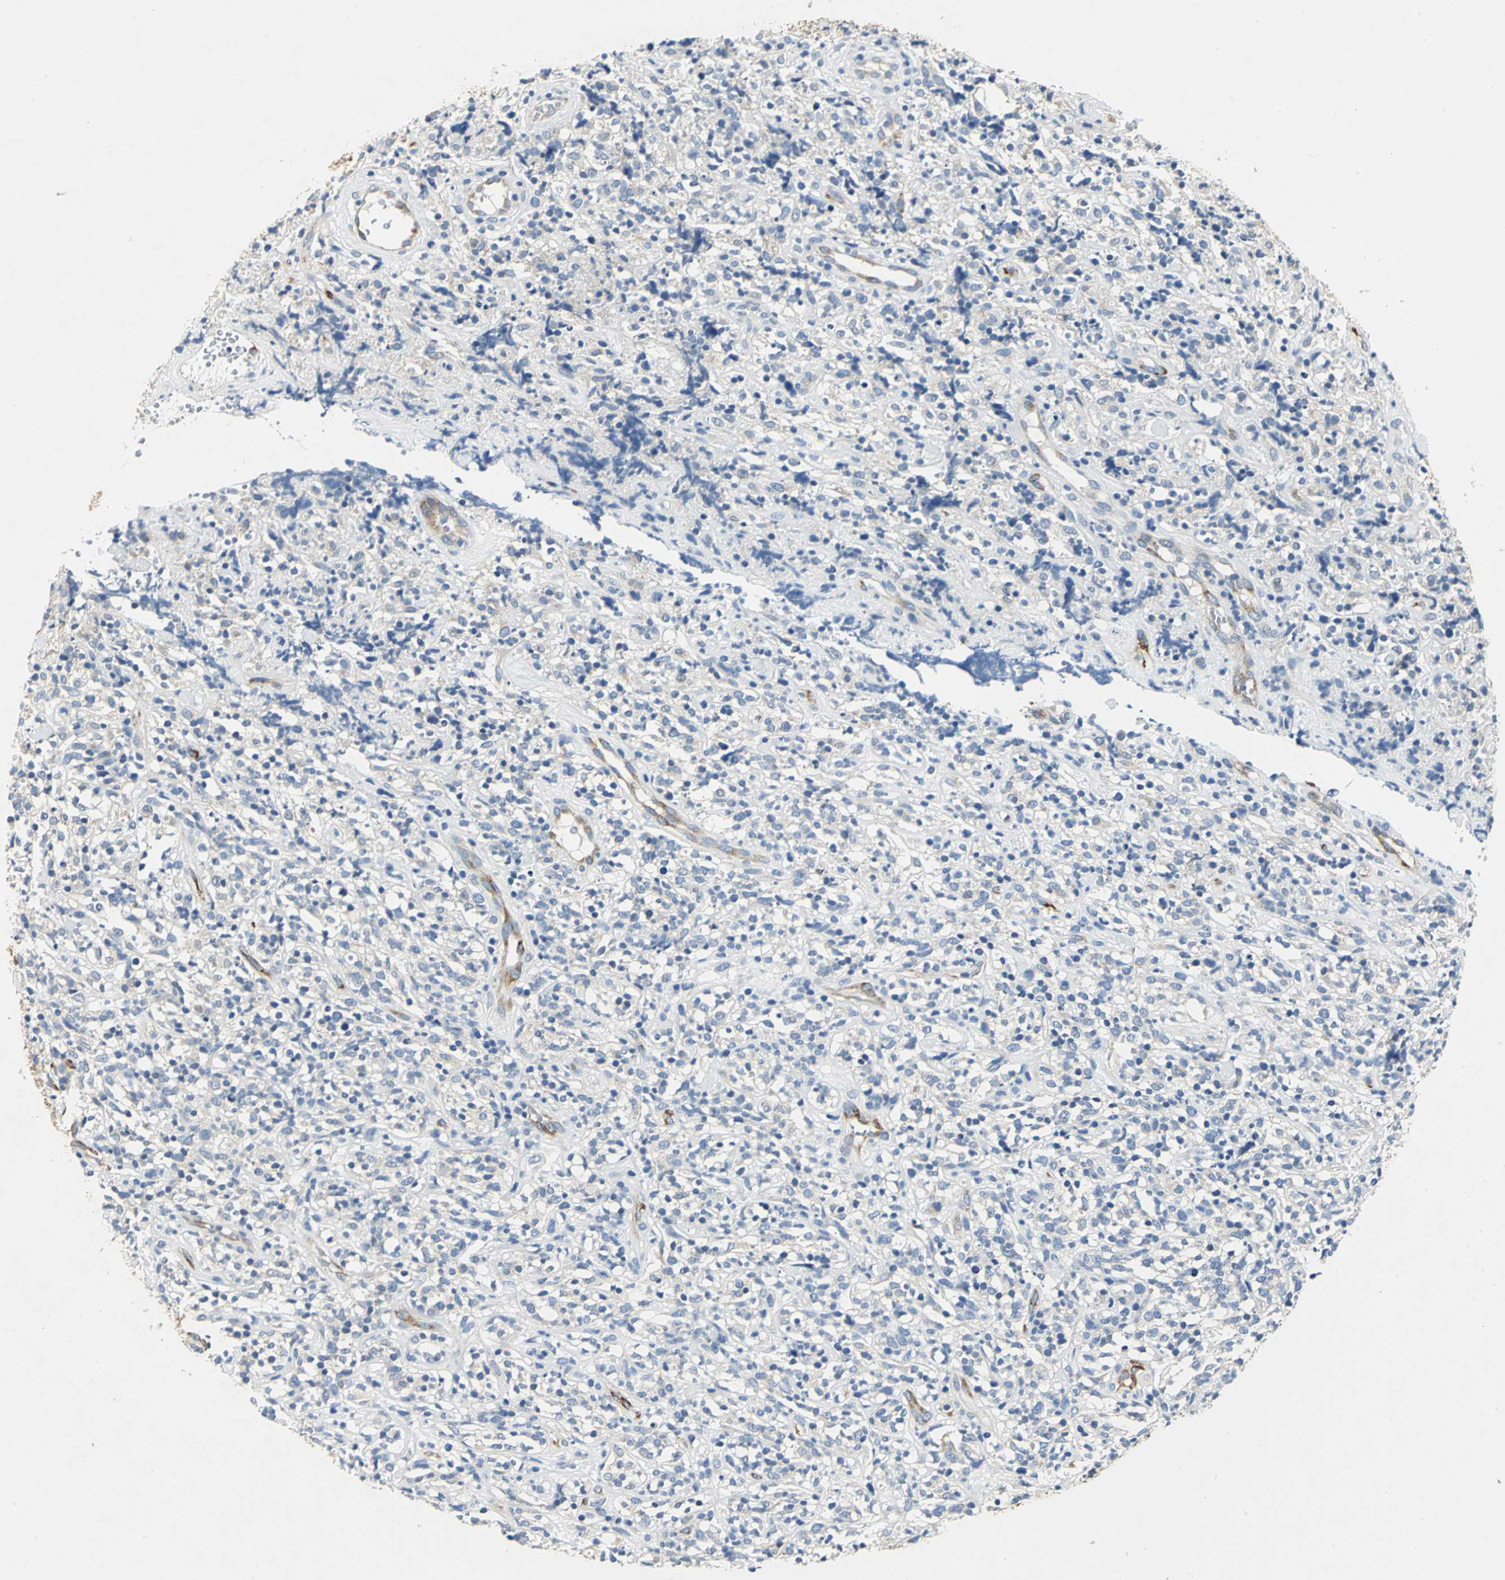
{"staining": {"intensity": "weak", "quantity": "<25%", "location": "cytoplasmic/membranous"}, "tissue": "lymphoma", "cell_type": "Tumor cells", "image_type": "cancer", "snomed": [{"axis": "morphology", "description": "Malignant lymphoma, non-Hodgkin's type, High grade"}, {"axis": "topography", "description": "Lymph node"}], "caption": "There is no significant expression in tumor cells of high-grade malignant lymphoma, non-Hodgkin's type.", "gene": "B3GNT2", "patient": {"sex": "female", "age": 73}}